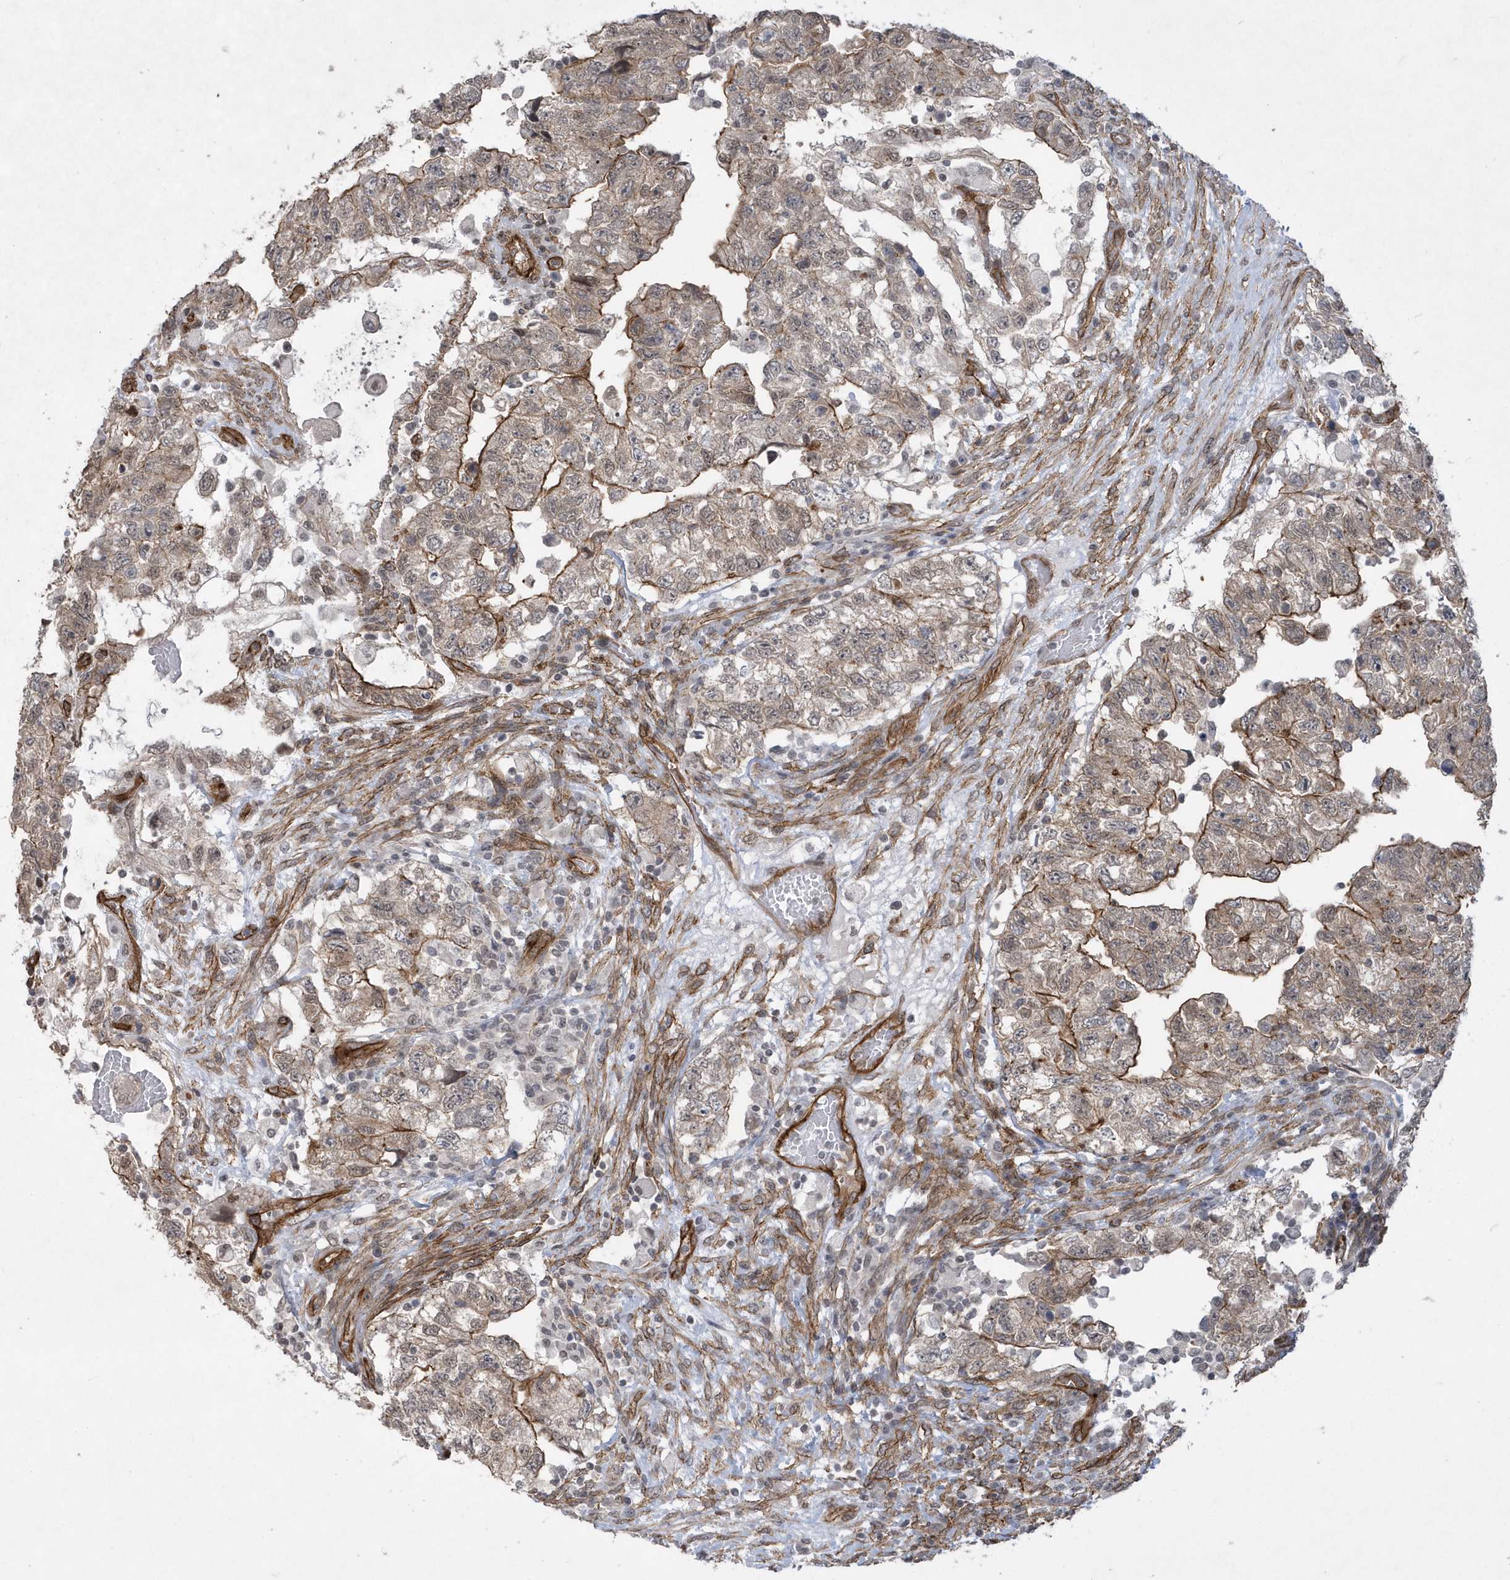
{"staining": {"intensity": "moderate", "quantity": "25%-75%", "location": "cytoplasmic/membranous"}, "tissue": "testis cancer", "cell_type": "Tumor cells", "image_type": "cancer", "snomed": [{"axis": "morphology", "description": "Carcinoma, Embryonal, NOS"}, {"axis": "topography", "description": "Testis"}], "caption": "Immunohistochemical staining of human embryonal carcinoma (testis) demonstrates medium levels of moderate cytoplasmic/membranous protein staining in approximately 25%-75% of tumor cells. Nuclei are stained in blue.", "gene": "RAI14", "patient": {"sex": "male", "age": 36}}